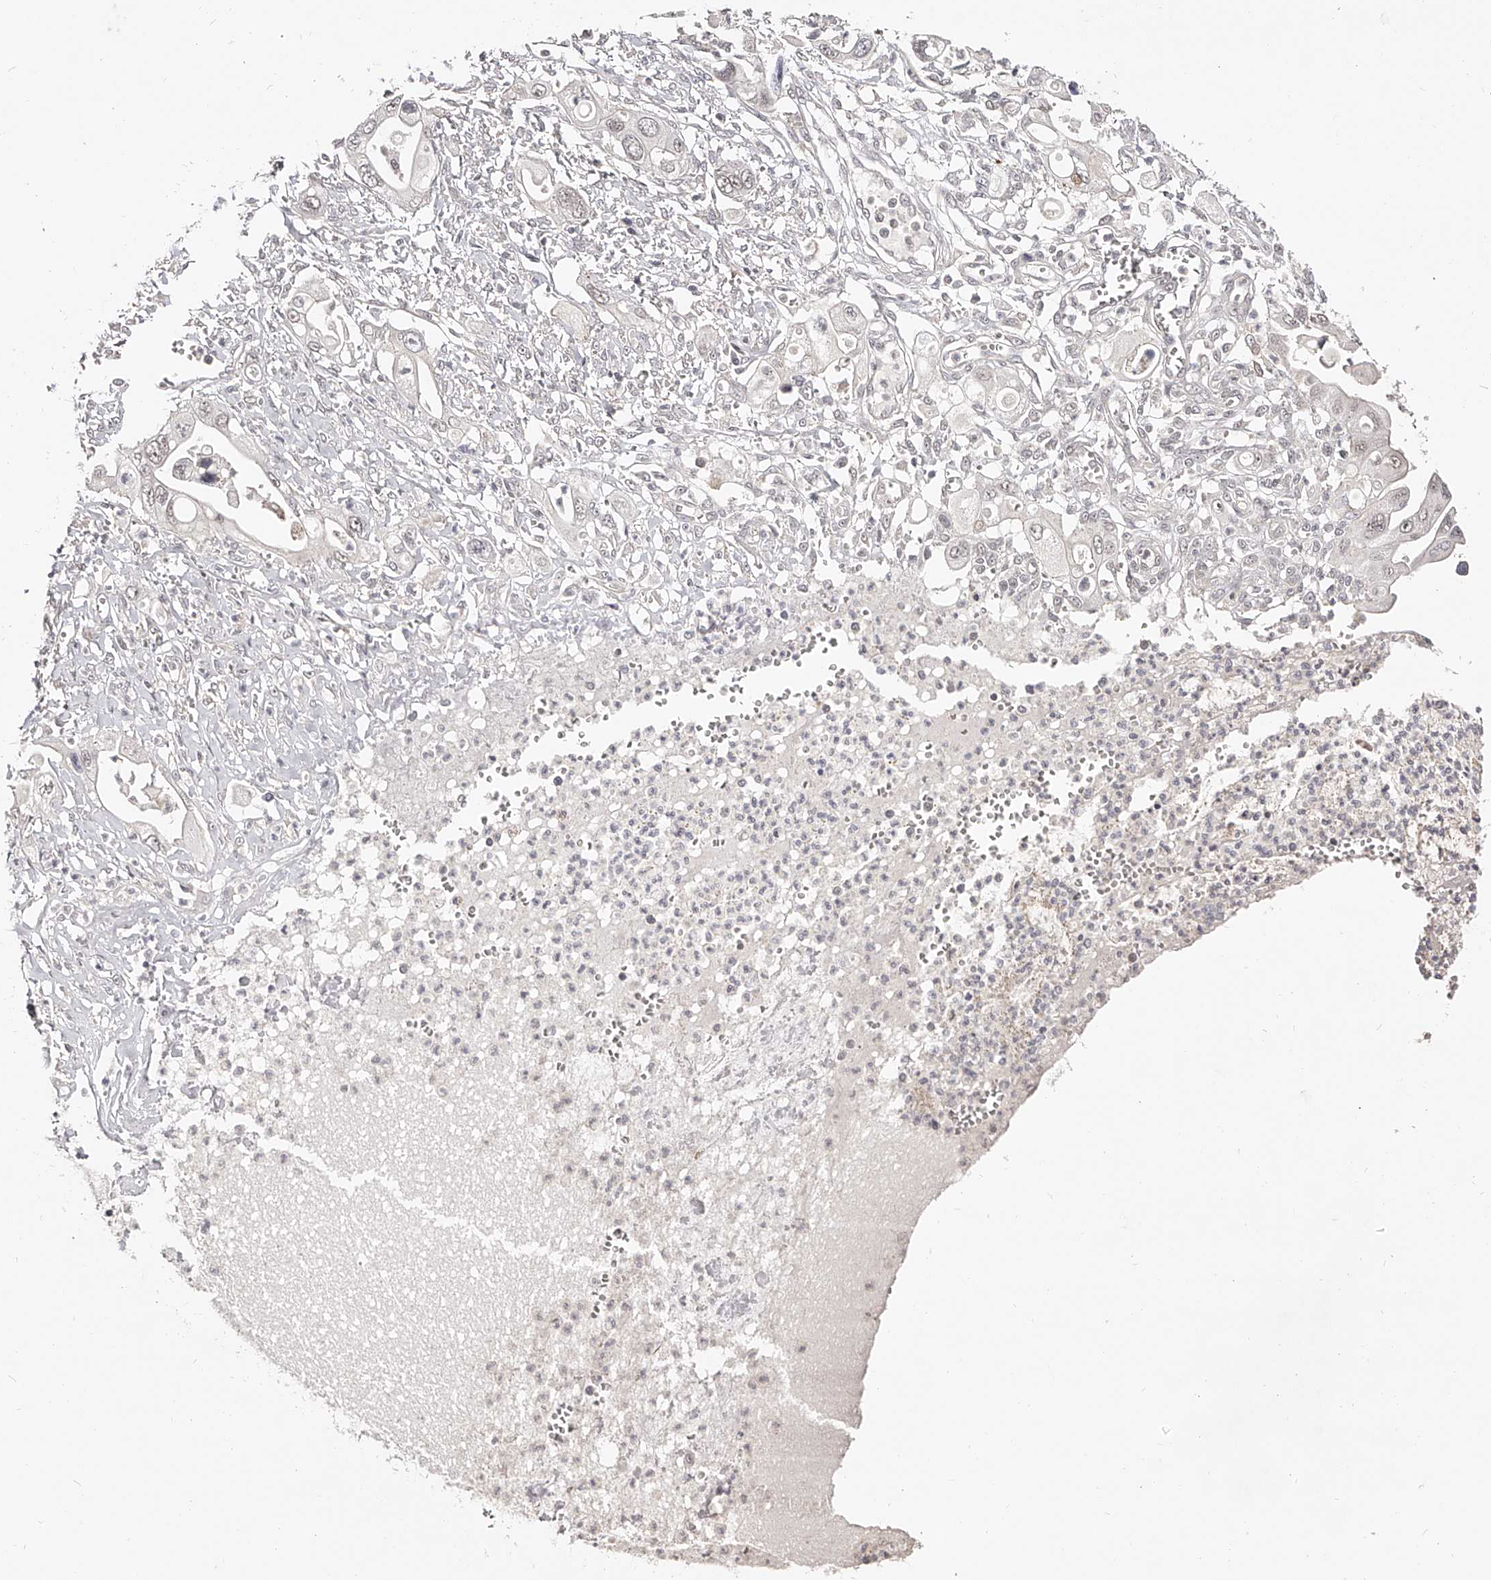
{"staining": {"intensity": "negative", "quantity": "none", "location": "none"}, "tissue": "pancreatic cancer", "cell_type": "Tumor cells", "image_type": "cancer", "snomed": [{"axis": "morphology", "description": "Adenocarcinoma, NOS"}, {"axis": "topography", "description": "Pancreas"}], "caption": "Tumor cells are negative for protein expression in human pancreatic adenocarcinoma. Nuclei are stained in blue.", "gene": "ZNF789", "patient": {"sex": "male", "age": 68}}